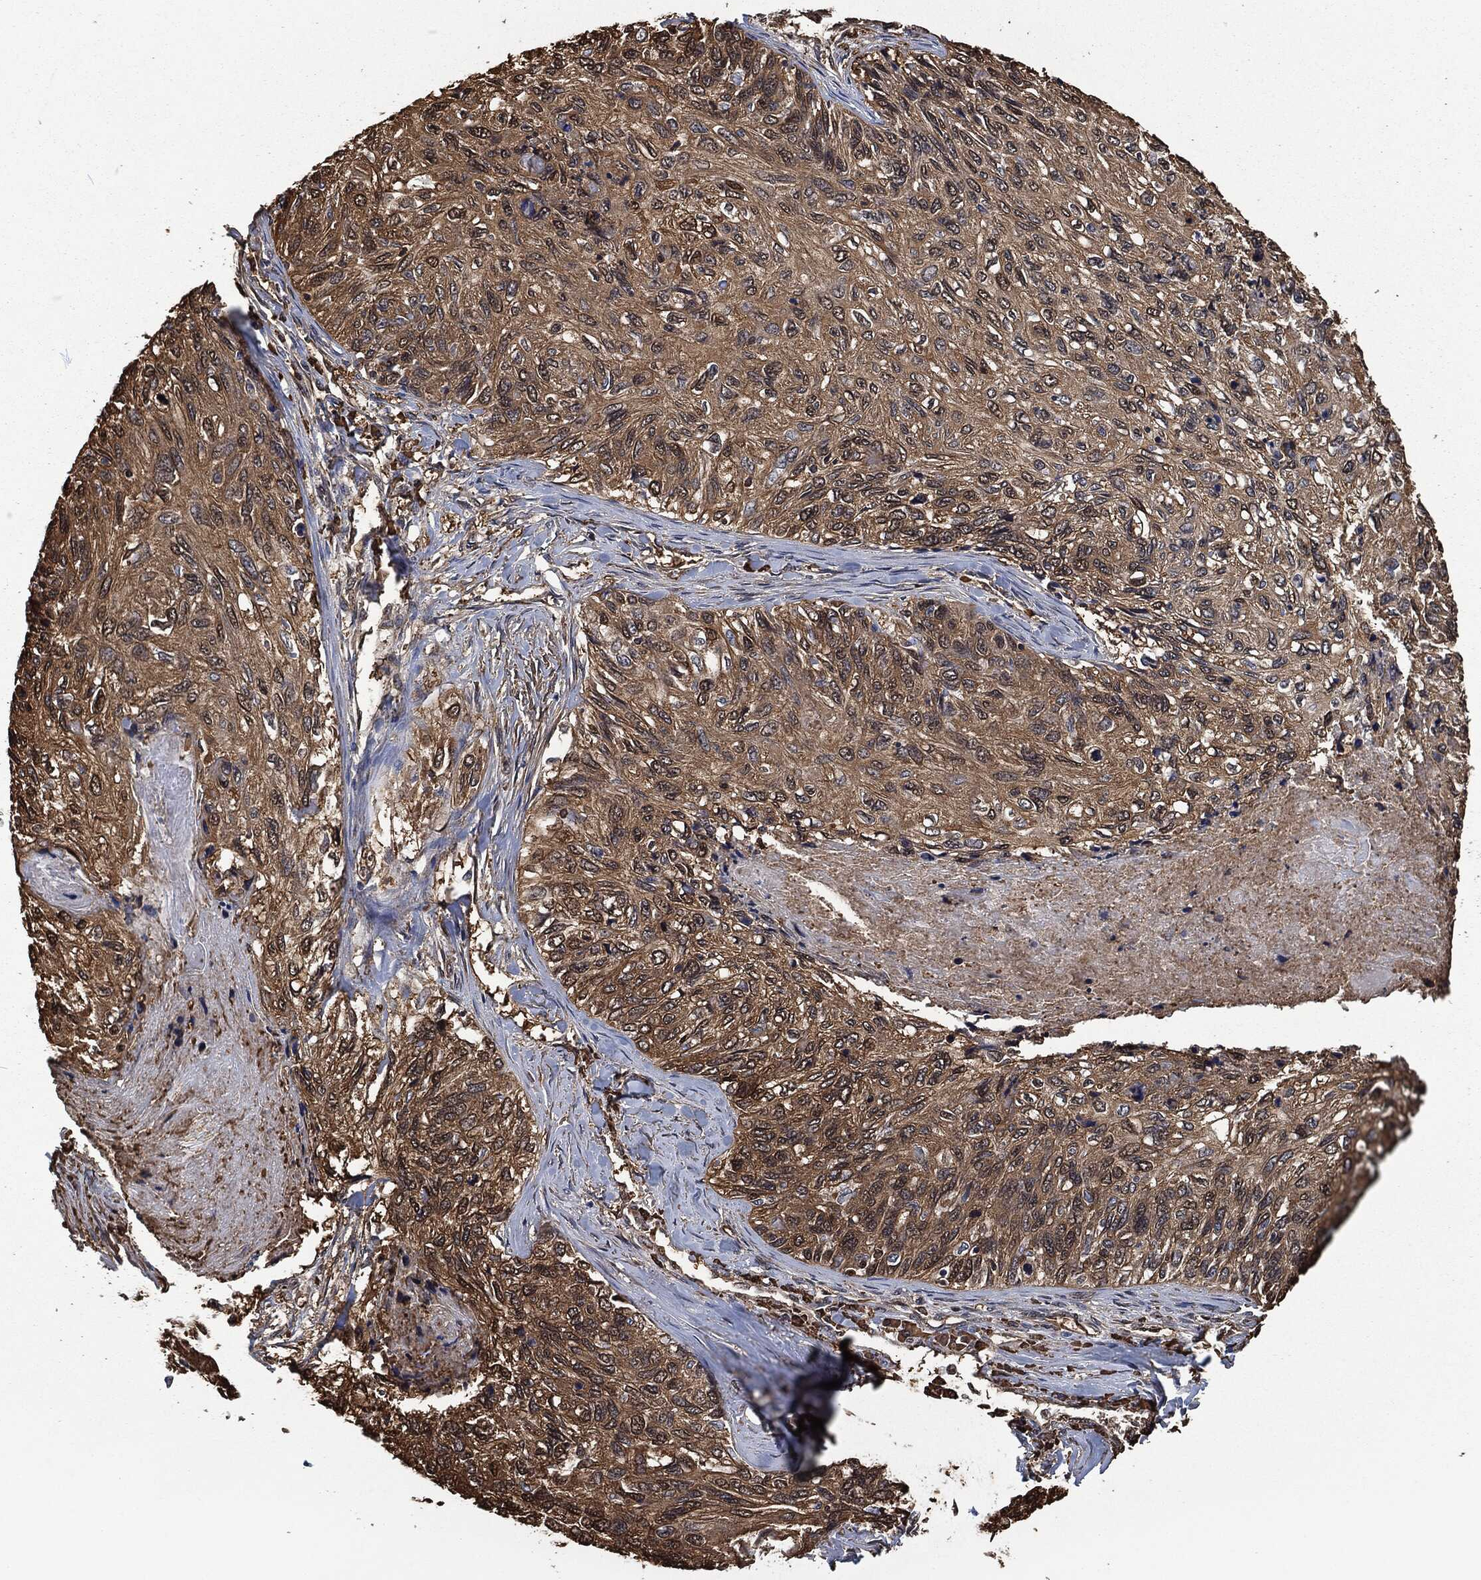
{"staining": {"intensity": "moderate", "quantity": ">75%", "location": "cytoplasmic/membranous"}, "tissue": "skin cancer", "cell_type": "Tumor cells", "image_type": "cancer", "snomed": [{"axis": "morphology", "description": "Squamous cell carcinoma, NOS"}, {"axis": "topography", "description": "Skin"}], "caption": "Immunohistochemical staining of human squamous cell carcinoma (skin) shows medium levels of moderate cytoplasmic/membranous positivity in approximately >75% of tumor cells.", "gene": "PRDX4", "patient": {"sex": "male", "age": 92}}